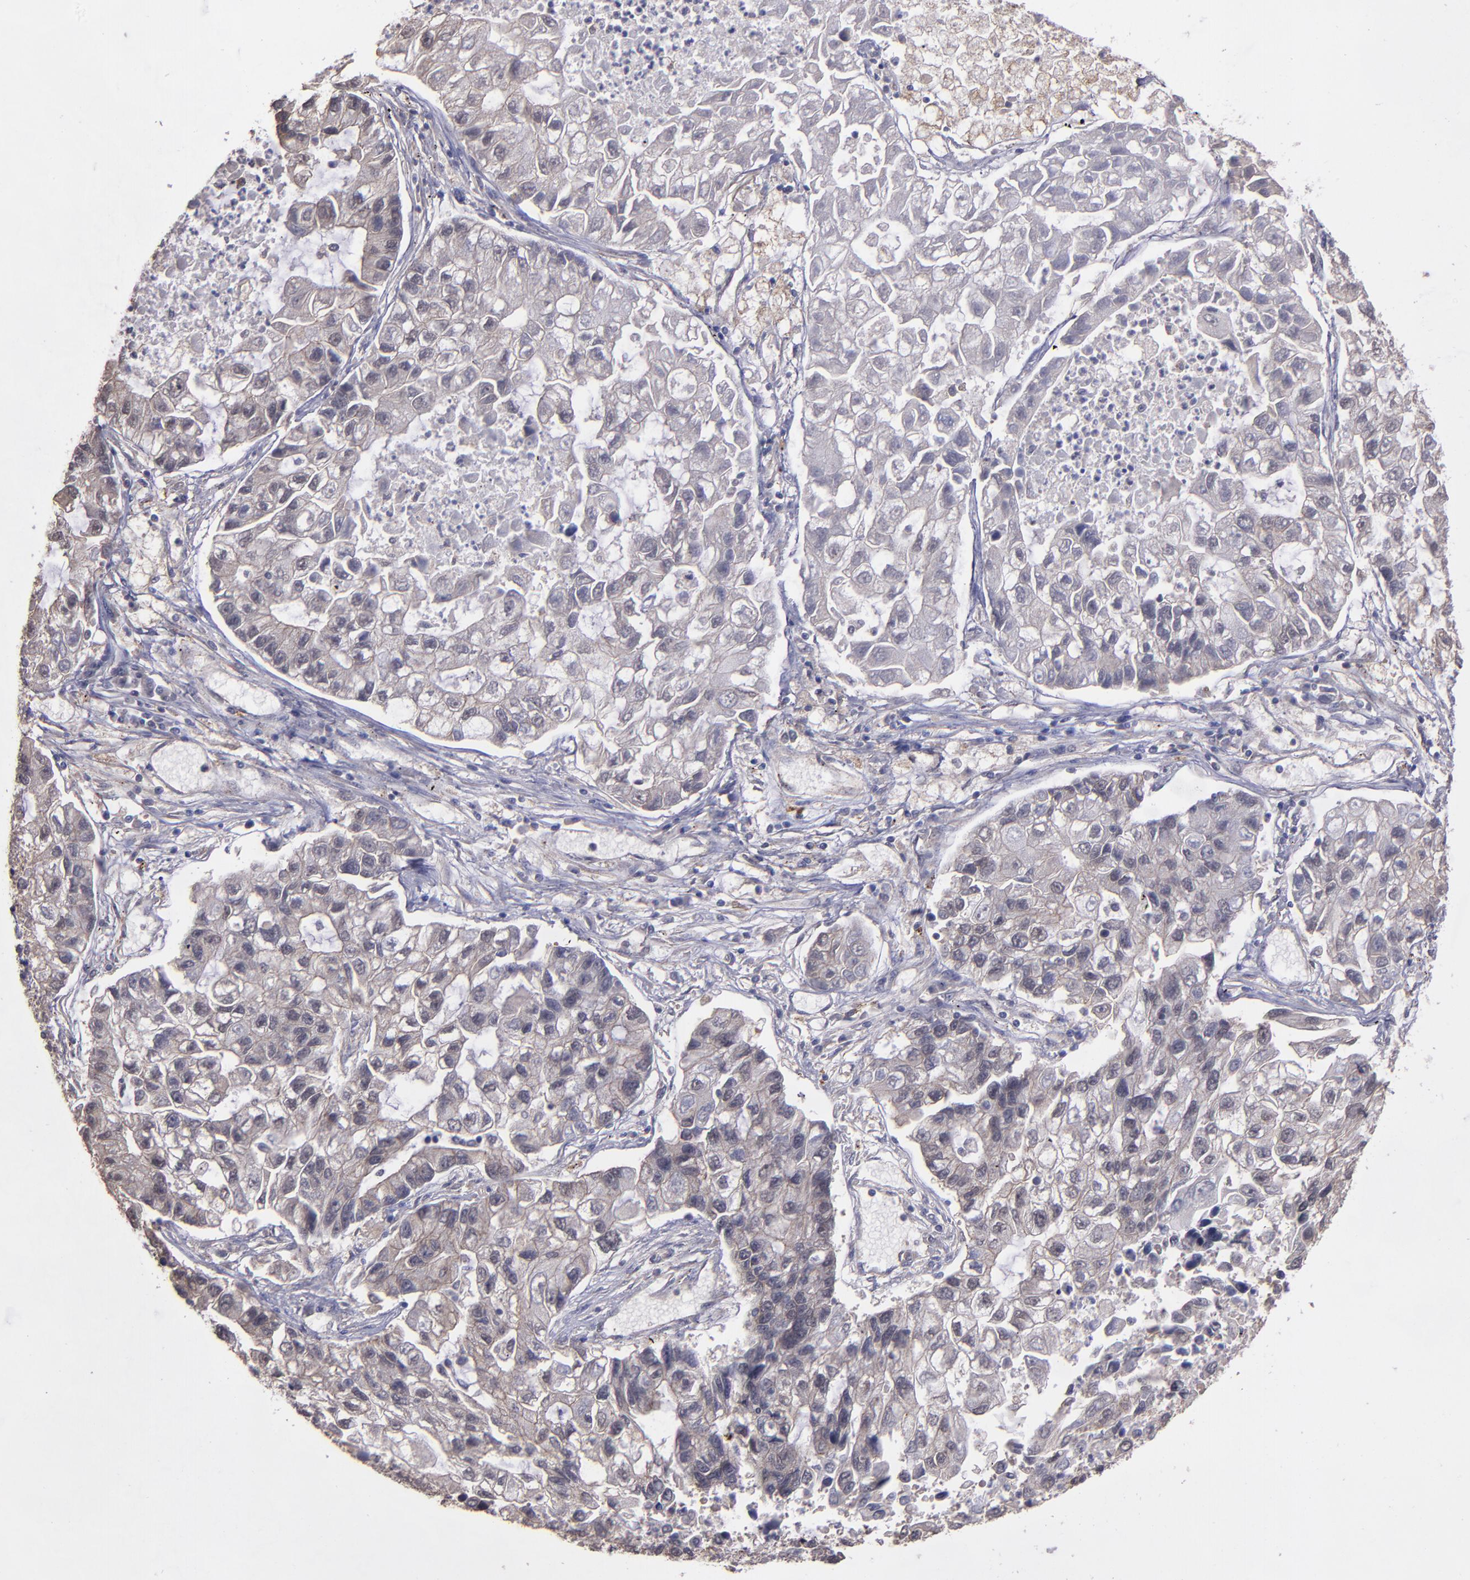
{"staining": {"intensity": "weak", "quantity": "<25%", "location": "cytoplasmic/membranous"}, "tissue": "lung cancer", "cell_type": "Tumor cells", "image_type": "cancer", "snomed": [{"axis": "morphology", "description": "Adenocarcinoma, NOS"}, {"axis": "topography", "description": "Lung"}], "caption": "An immunohistochemistry histopathology image of lung cancer is shown. There is no staining in tumor cells of lung cancer. (Stains: DAB (3,3'-diaminobenzidine) immunohistochemistry with hematoxylin counter stain, Microscopy: brightfield microscopy at high magnification).", "gene": "SIPA1L1", "patient": {"sex": "female", "age": 51}}